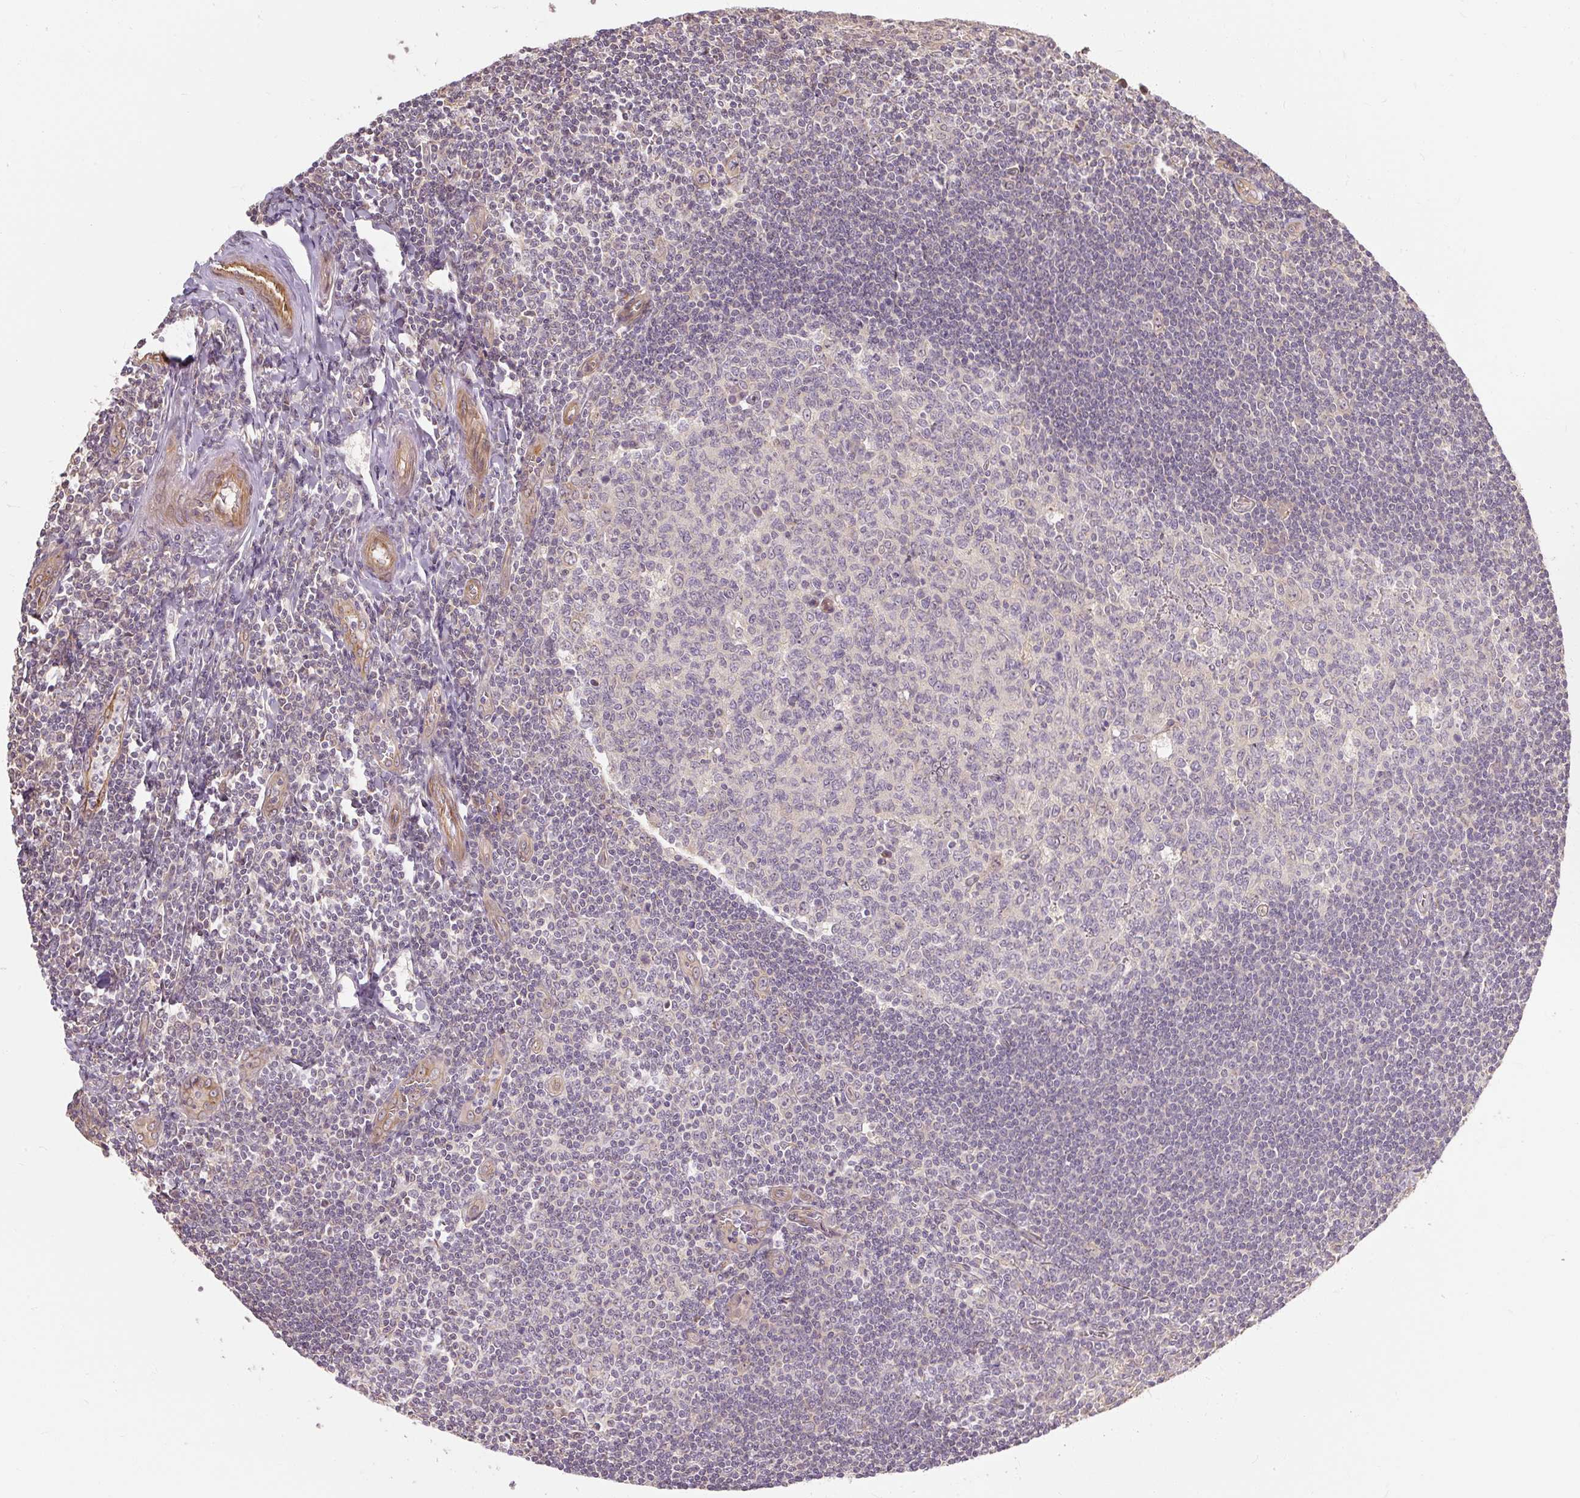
{"staining": {"intensity": "negative", "quantity": "none", "location": "none"}, "tissue": "tonsil", "cell_type": "Germinal center cells", "image_type": "normal", "snomed": [{"axis": "morphology", "description": "Normal tissue, NOS"}, {"axis": "topography", "description": "Tonsil"}], "caption": "Germinal center cells show no significant protein positivity in normal tonsil.", "gene": "RB1CC1", "patient": {"sex": "male", "age": 27}}